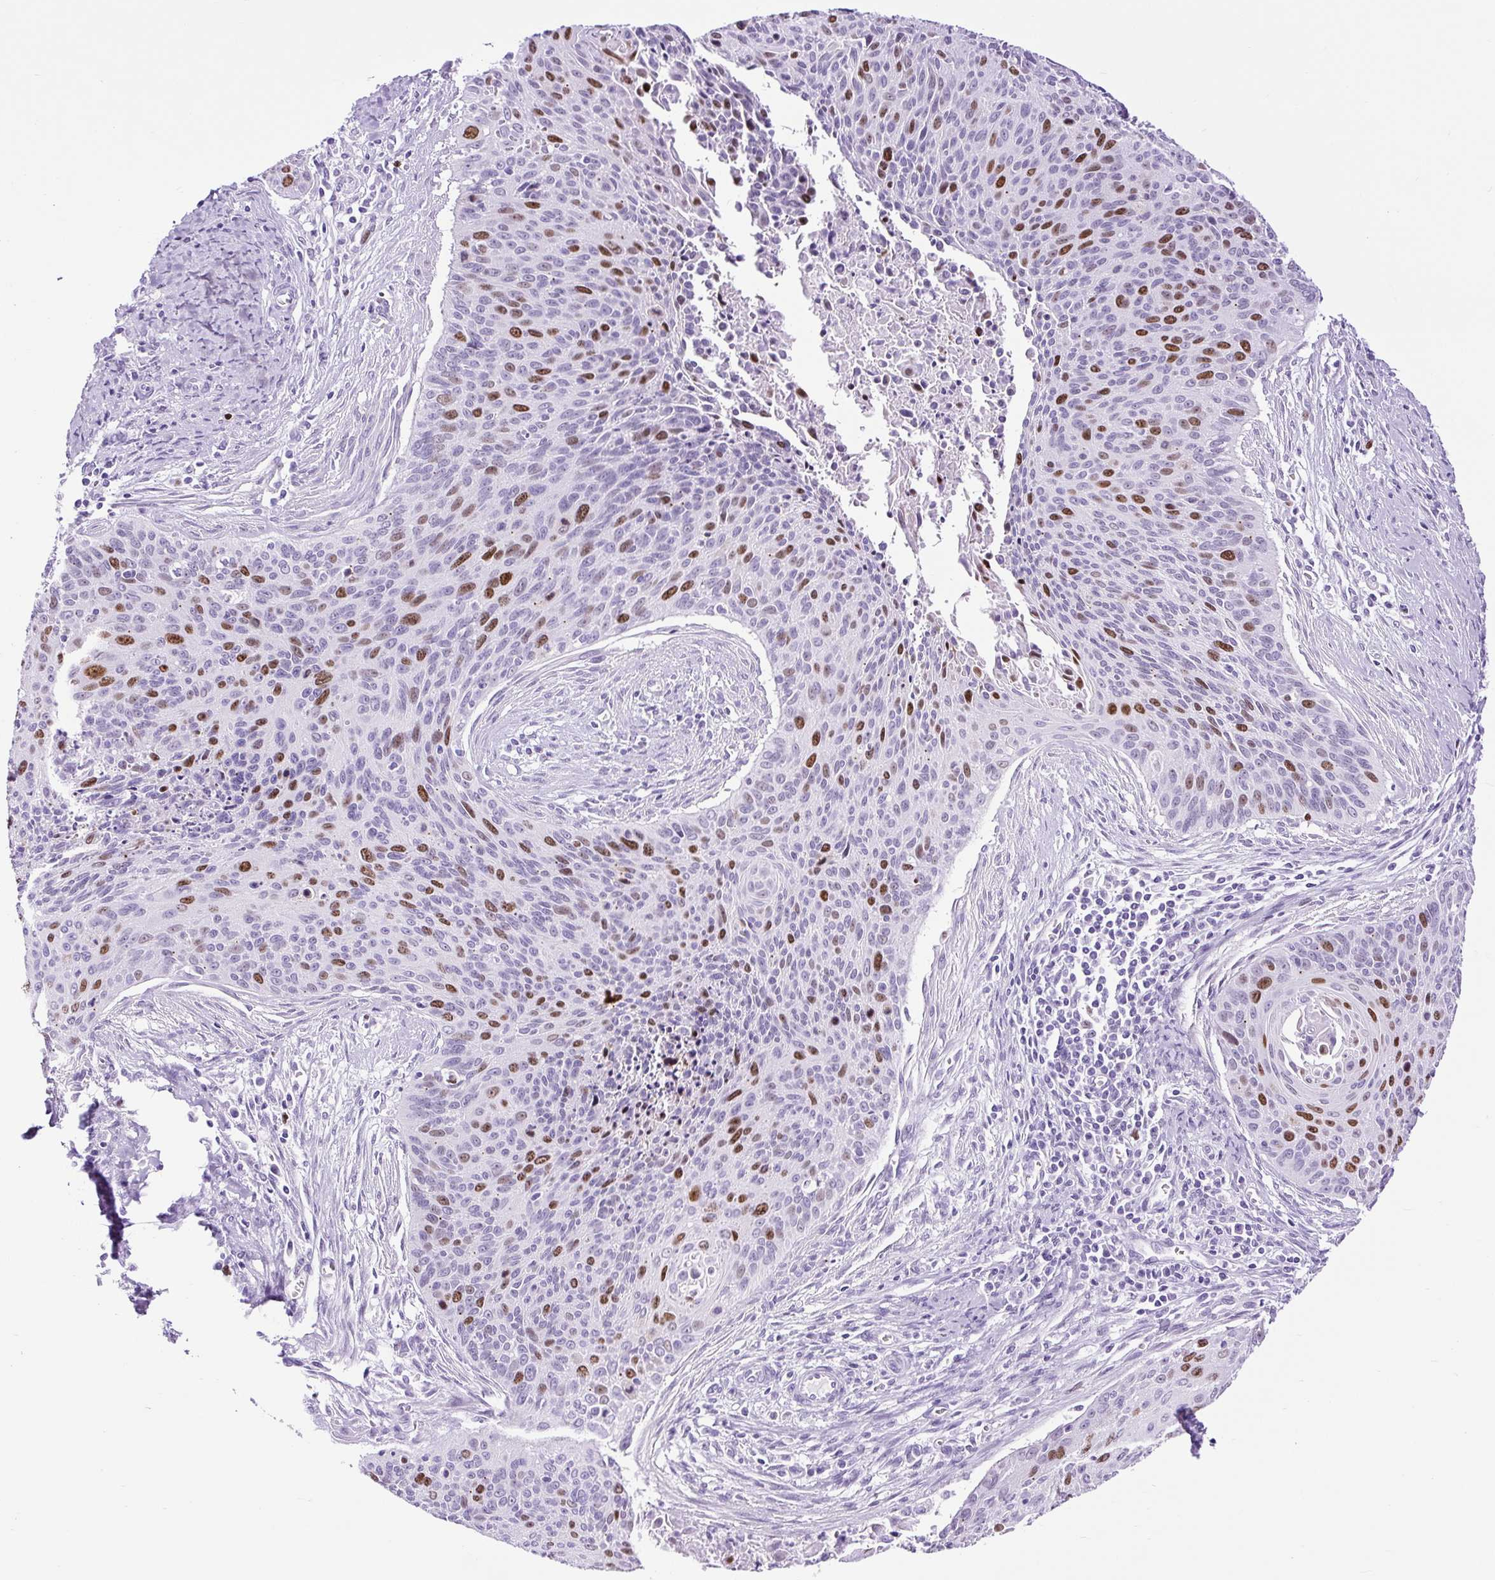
{"staining": {"intensity": "strong", "quantity": "<25%", "location": "nuclear"}, "tissue": "cervical cancer", "cell_type": "Tumor cells", "image_type": "cancer", "snomed": [{"axis": "morphology", "description": "Squamous cell carcinoma, NOS"}, {"axis": "topography", "description": "Cervix"}], "caption": "Approximately <25% of tumor cells in human cervical squamous cell carcinoma reveal strong nuclear protein staining as visualized by brown immunohistochemical staining.", "gene": "RACGAP1", "patient": {"sex": "female", "age": 55}}